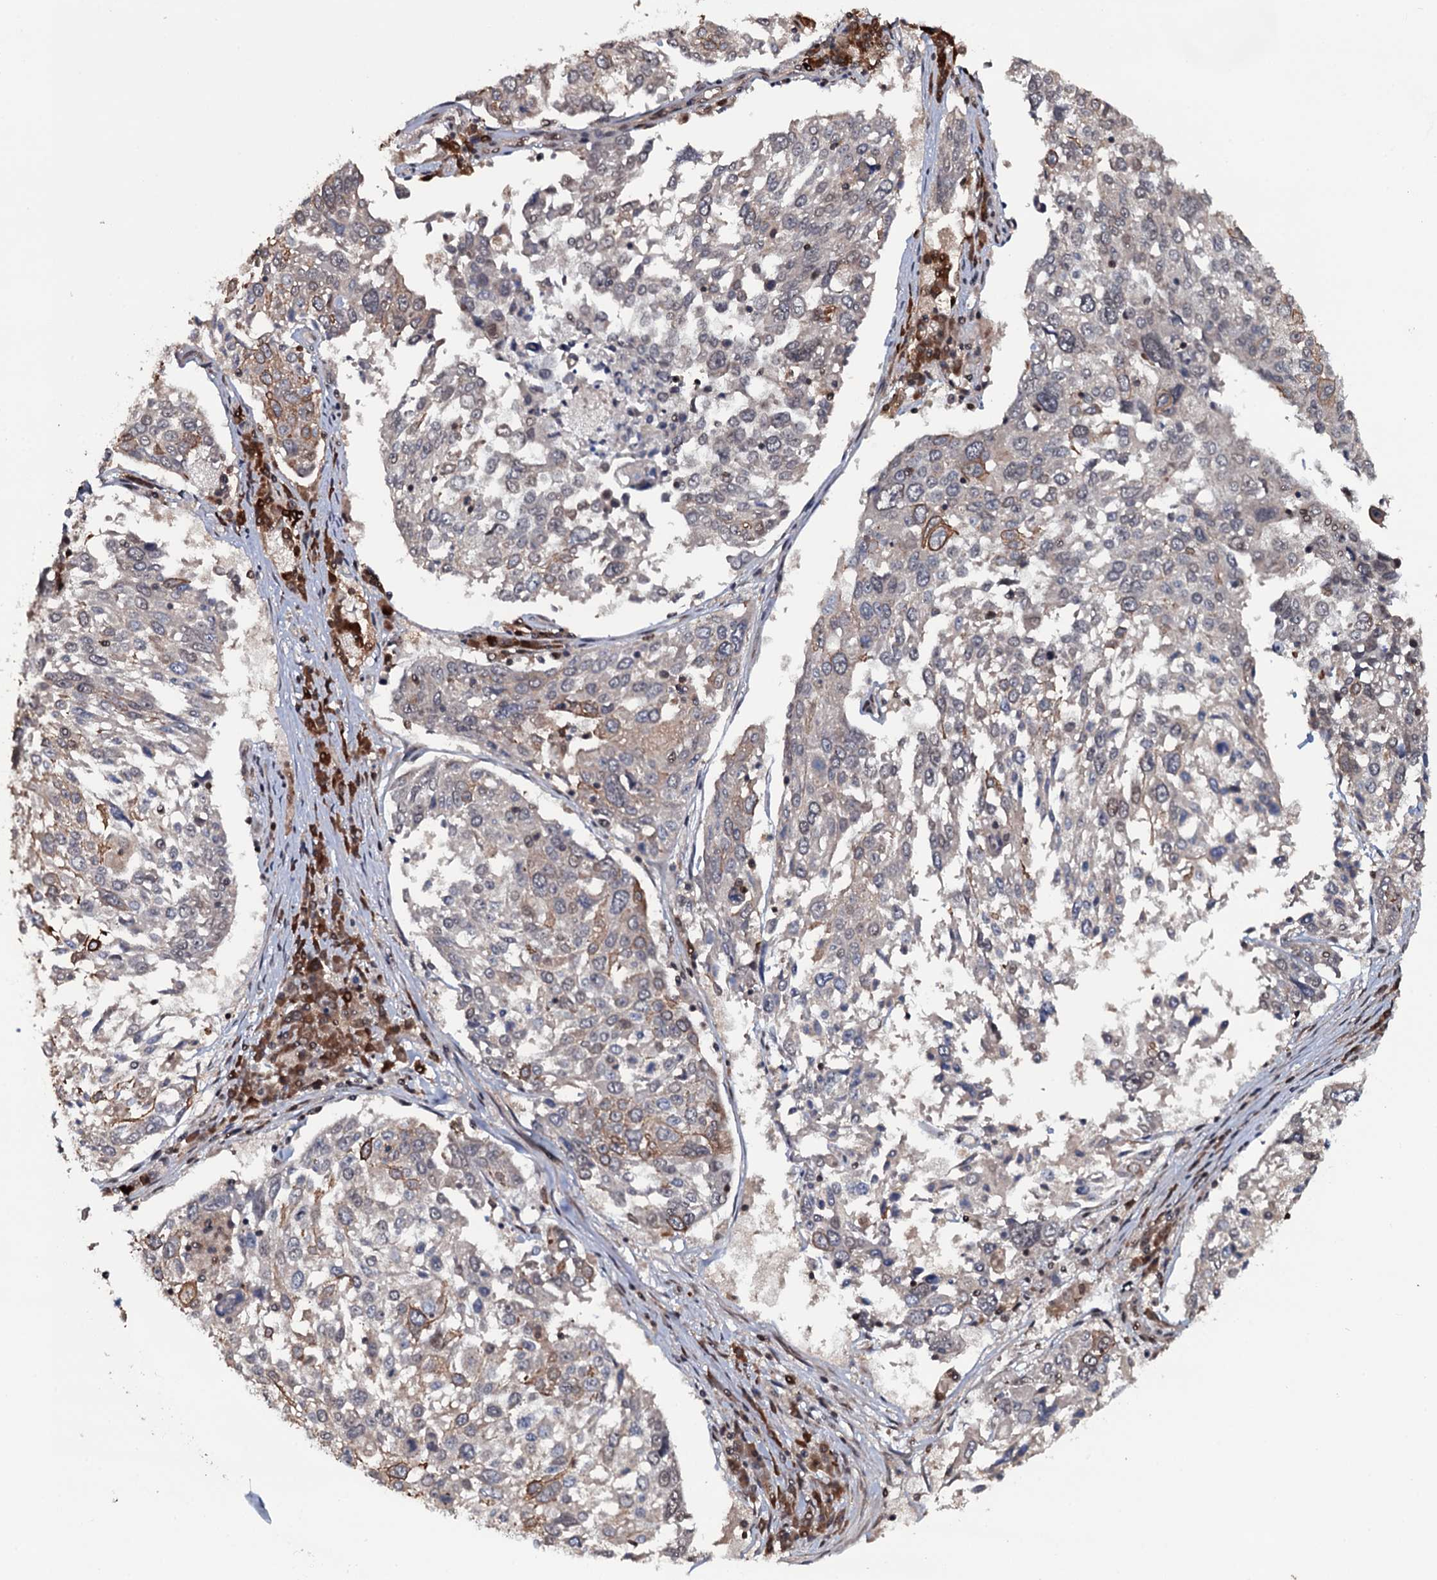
{"staining": {"intensity": "weak", "quantity": "<25%", "location": "cytoplasmic/membranous"}, "tissue": "lung cancer", "cell_type": "Tumor cells", "image_type": "cancer", "snomed": [{"axis": "morphology", "description": "Squamous cell carcinoma, NOS"}, {"axis": "topography", "description": "Lung"}], "caption": "Tumor cells show no significant staining in lung cancer (squamous cell carcinoma).", "gene": "HDDC3", "patient": {"sex": "male", "age": 65}}